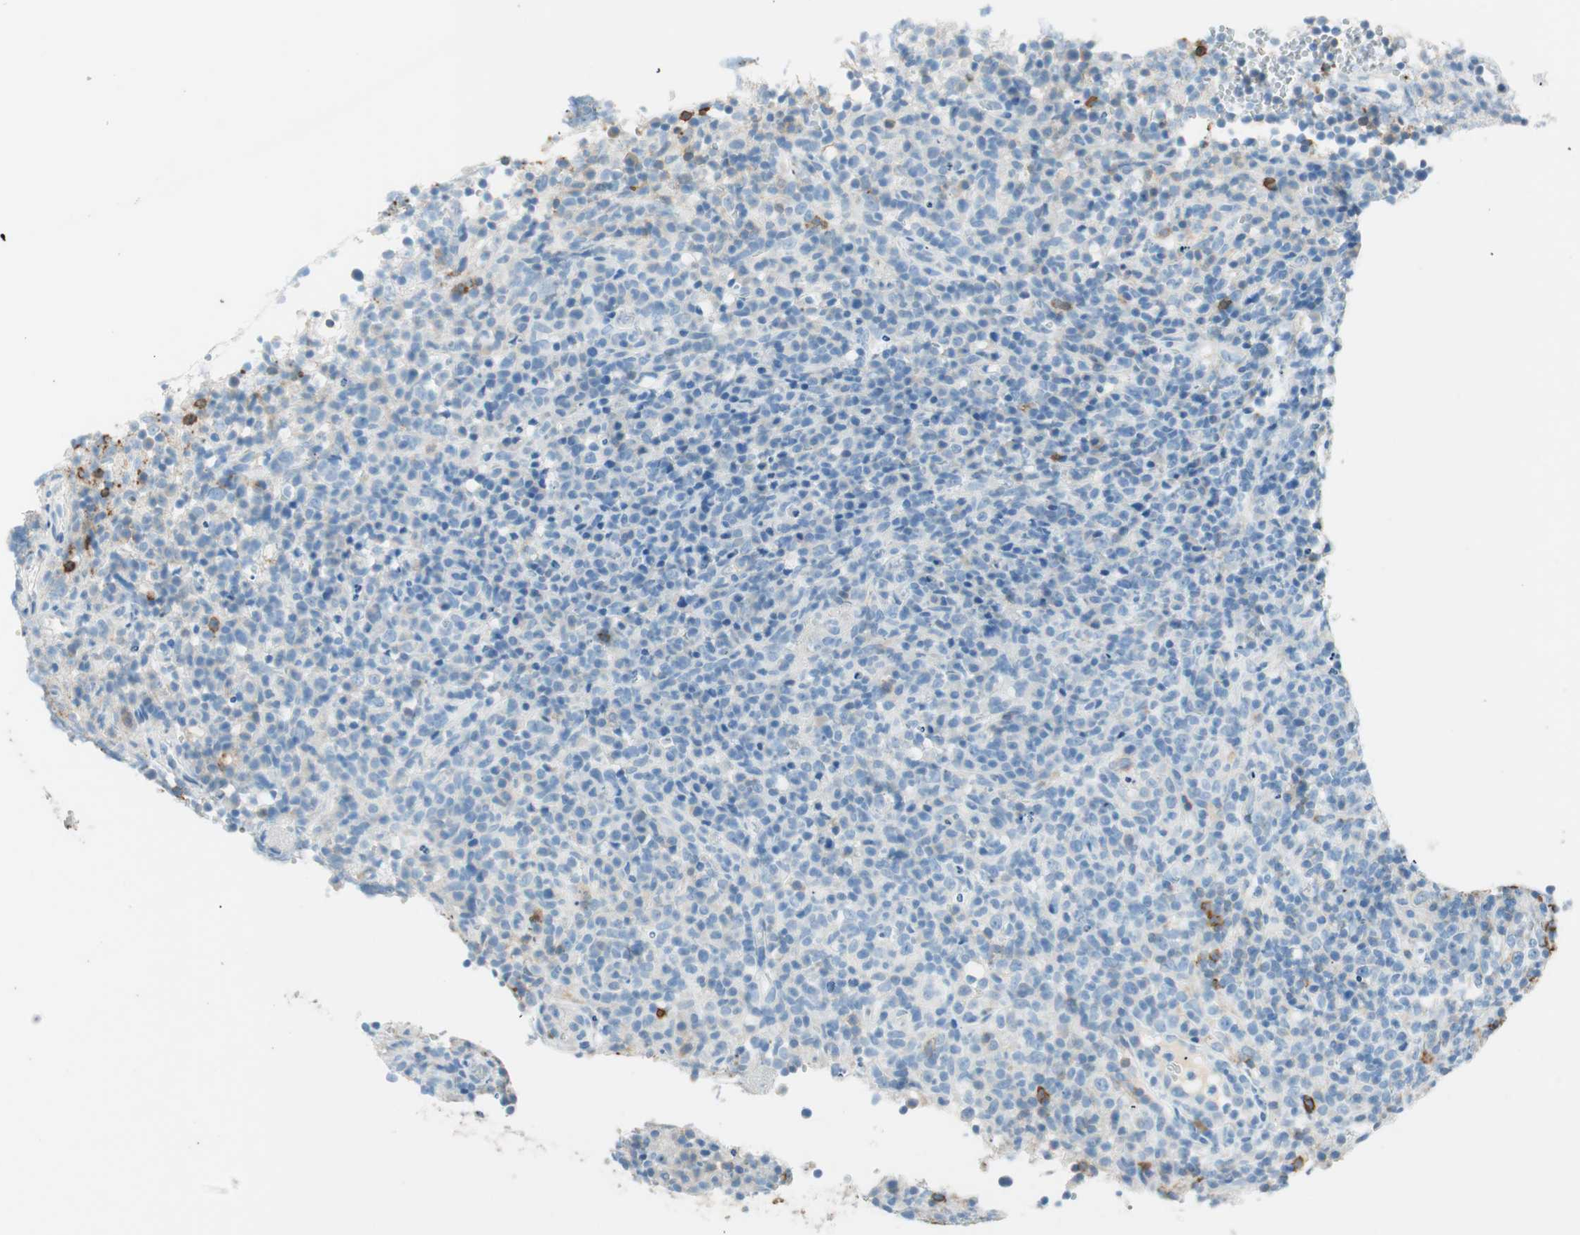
{"staining": {"intensity": "strong", "quantity": "<25%", "location": "cytoplasmic/membranous"}, "tissue": "lymphoma", "cell_type": "Tumor cells", "image_type": "cancer", "snomed": [{"axis": "morphology", "description": "Malignant lymphoma, non-Hodgkin's type, High grade"}, {"axis": "topography", "description": "Lymph node"}], "caption": "An IHC photomicrograph of tumor tissue is shown. Protein staining in brown shows strong cytoplasmic/membranous positivity in high-grade malignant lymphoma, non-Hodgkin's type within tumor cells.", "gene": "TNFRSF13C", "patient": {"sex": "female", "age": 76}}